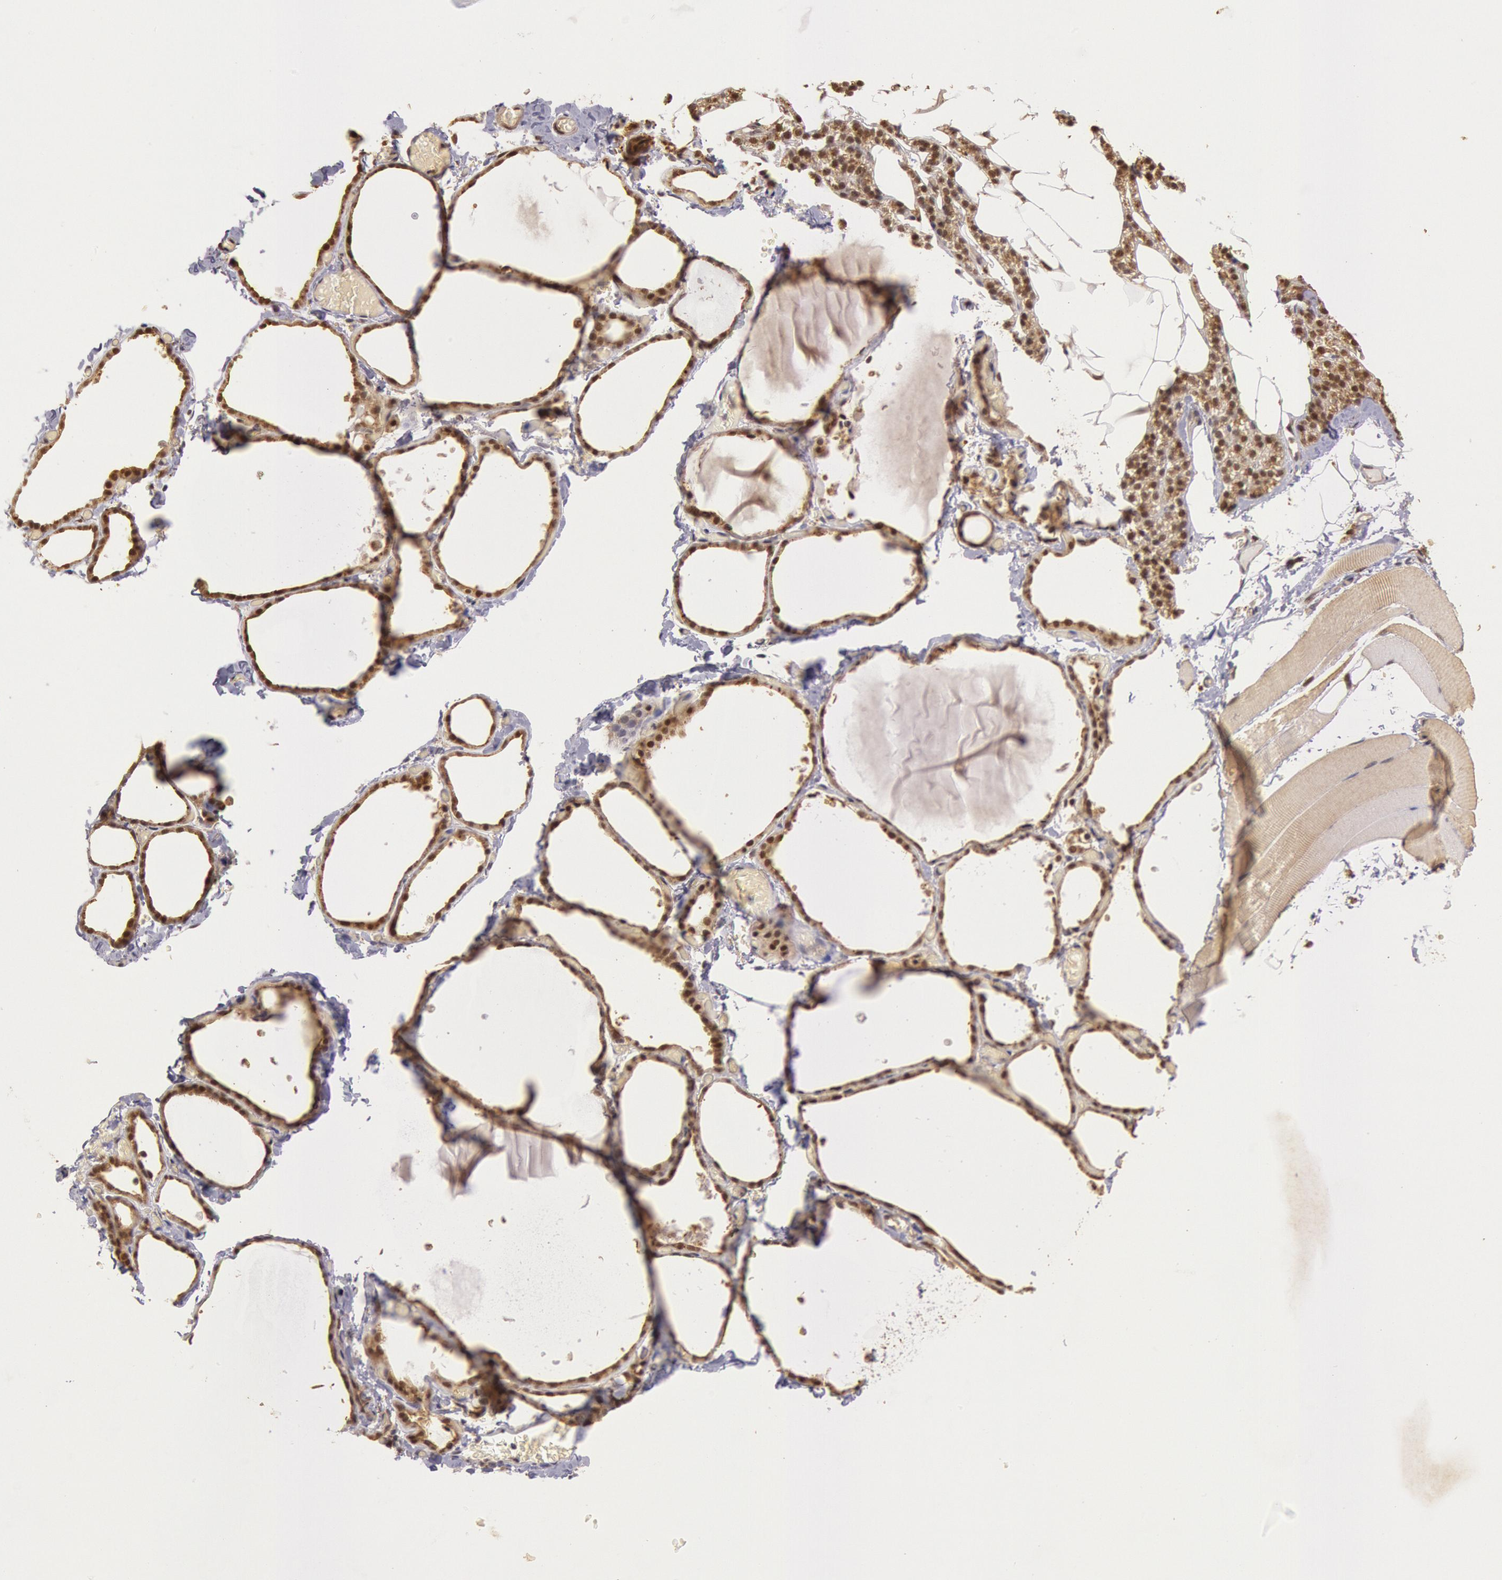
{"staining": {"intensity": "moderate", "quantity": "25%-75%", "location": "nuclear"}, "tissue": "thyroid gland", "cell_type": "Glandular cells", "image_type": "normal", "snomed": [{"axis": "morphology", "description": "Normal tissue, NOS"}, {"axis": "topography", "description": "Thyroid gland"}], "caption": "Thyroid gland stained for a protein (brown) demonstrates moderate nuclear positive staining in approximately 25%-75% of glandular cells.", "gene": "LIG4", "patient": {"sex": "female", "age": 22}}